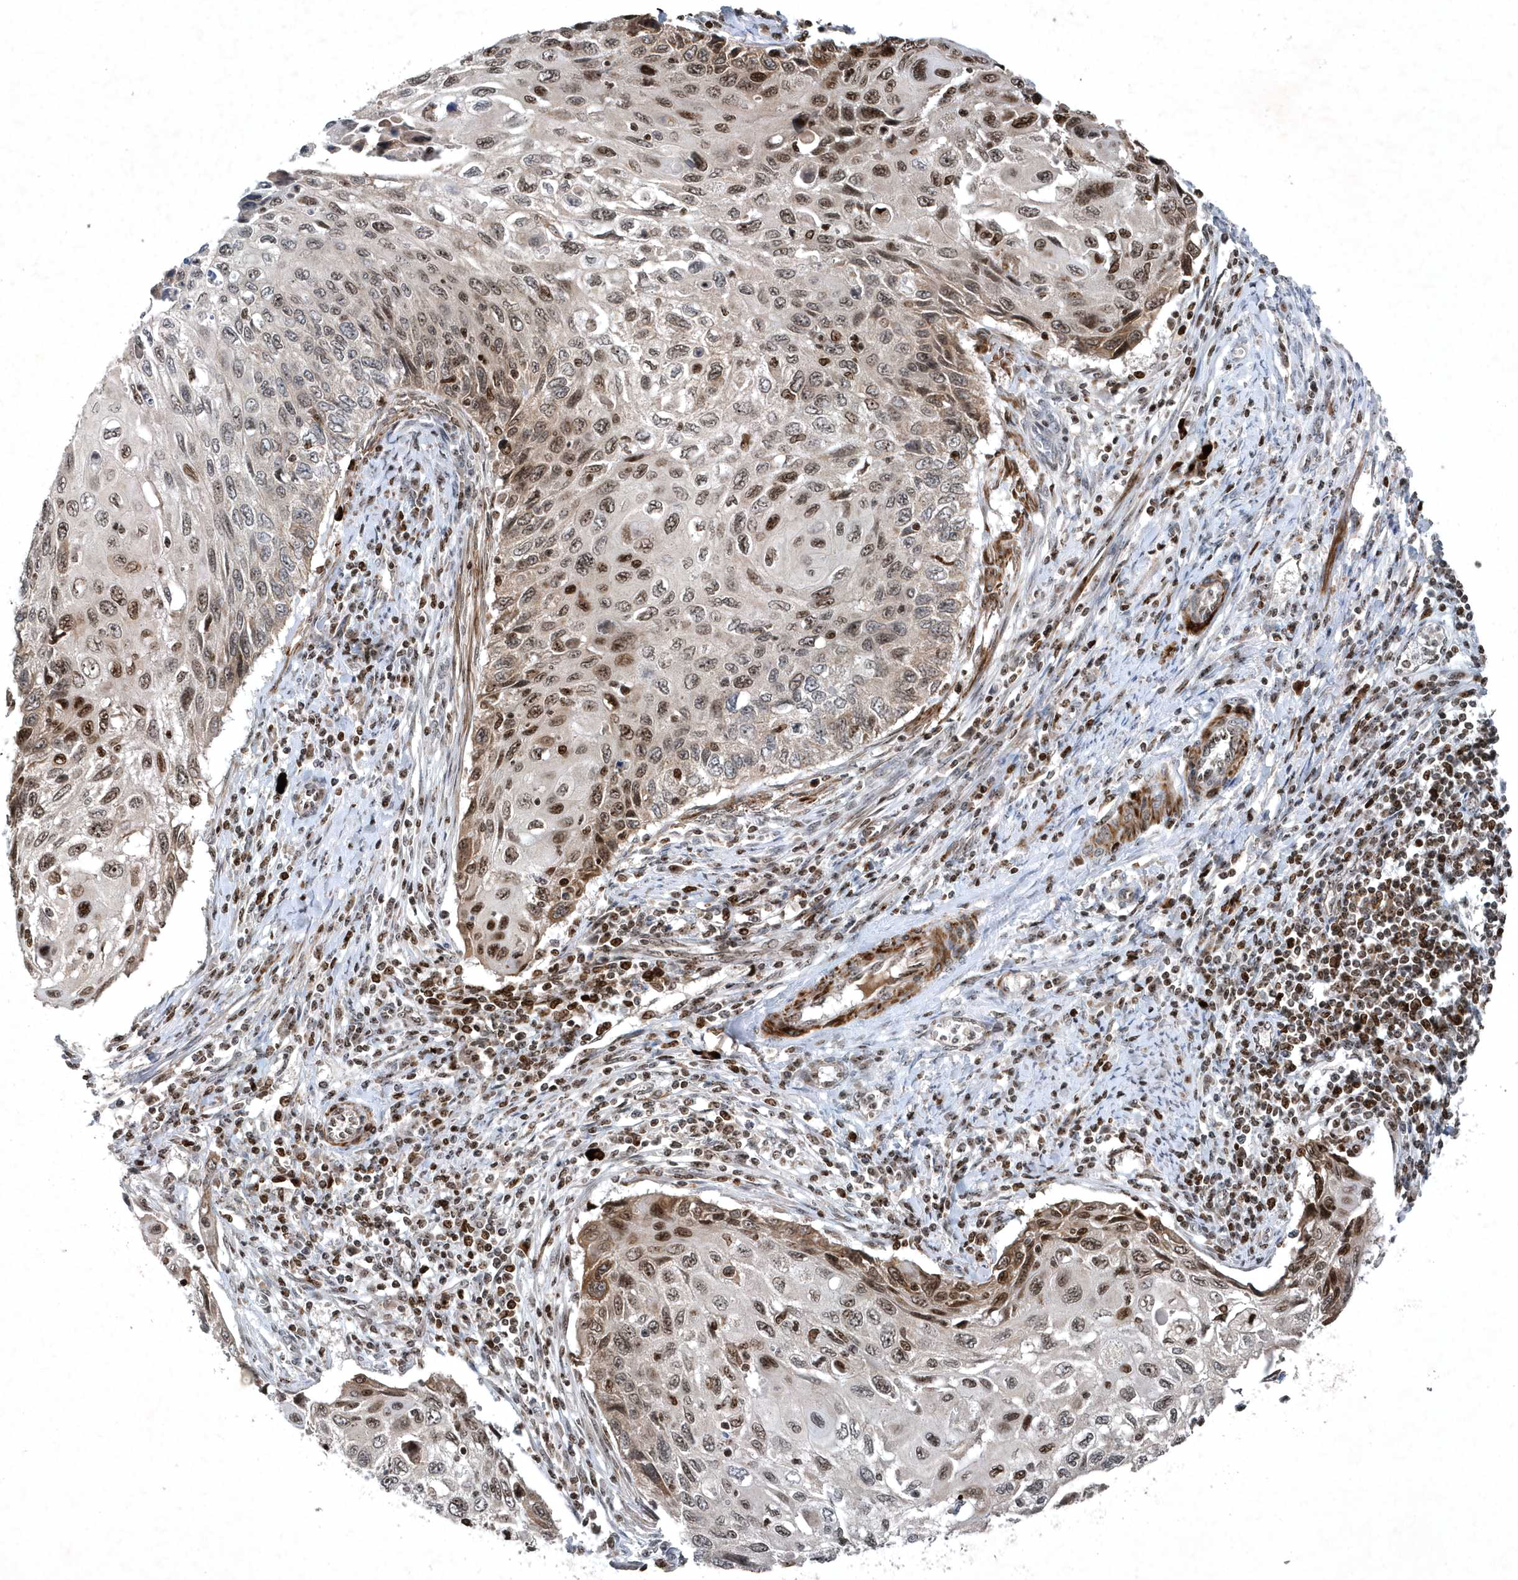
{"staining": {"intensity": "moderate", "quantity": ">75%", "location": "nuclear"}, "tissue": "cervical cancer", "cell_type": "Tumor cells", "image_type": "cancer", "snomed": [{"axis": "morphology", "description": "Squamous cell carcinoma, NOS"}, {"axis": "topography", "description": "Cervix"}], "caption": "An immunohistochemistry photomicrograph of tumor tissue is shown. Protein staining in brown shows moderate nuclear positivity in cervical cancer (squamous cell carcinoma) within tumor cells. The protein of interest is stained brown, and the nuclei are stained in blue (DAB IHC with brightfield microscopy, high magnification).", "gene": "QTRT2", "patient": {"sex": "female", "age": 70}}